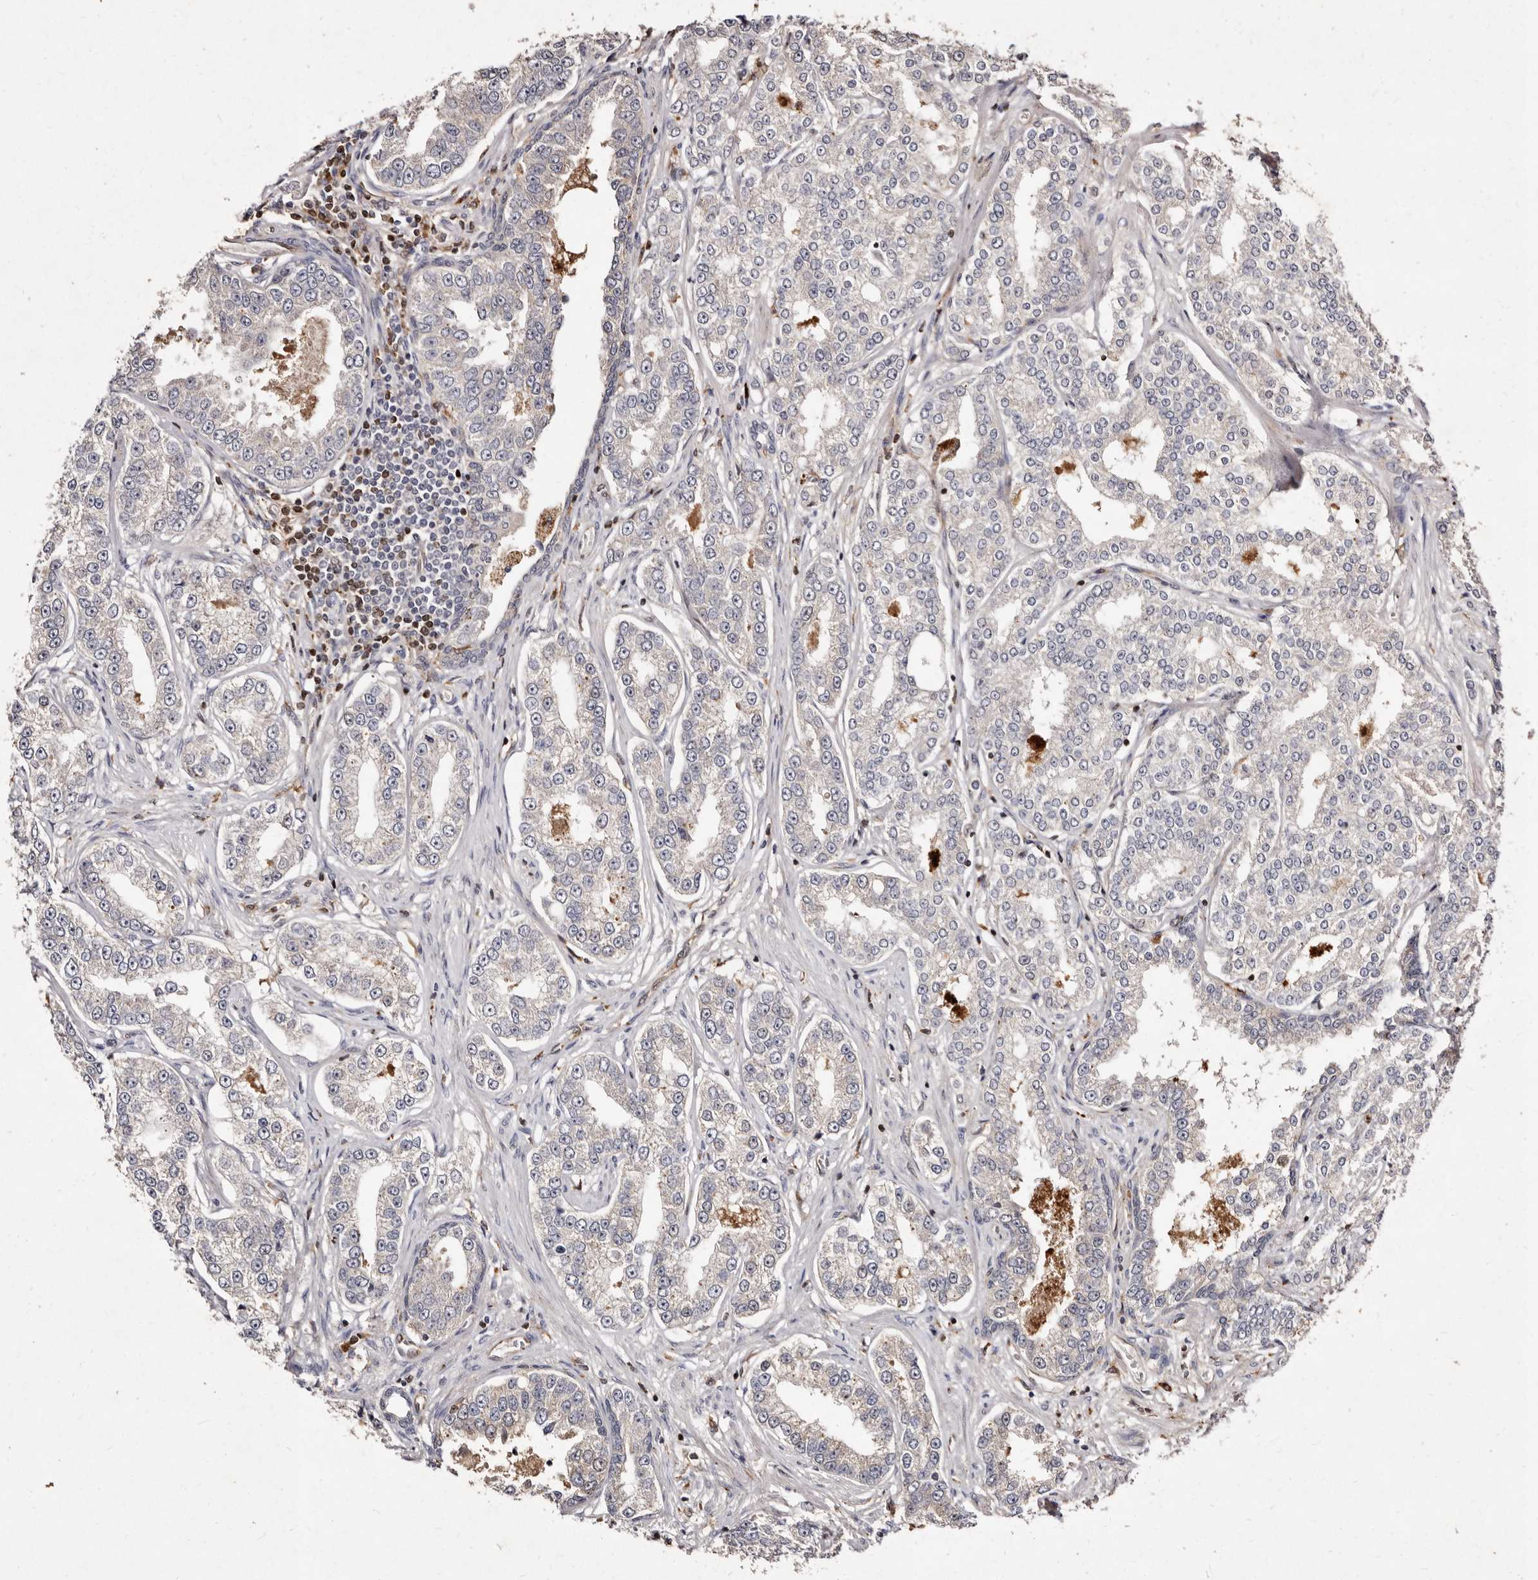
{"staining": {"intensity": "negative", "quantity": "none", "location": "none"}, "tissue": "prostate cancer", "cell_type": "Tumor cells", "image_type": "cancer", "snomed": [{"axis": "morphology", "description": "Normal tissue, NOS"}, {"axis": "morphology", "description": "Adenocarcinoma, High grade"}, {"axis": "topography", "description": "Prostate"}], "caption": "Immunohistochemical staining of prostate adenocarcinoma (high-grade) reveals no significant positivity in tumor cells. The staining is performed using DAB brown chromogen with nuclei counter-stained in using hematoxylin.", "gene": "GIMAP4", "patient": {"sex": "male", "age": 83}}